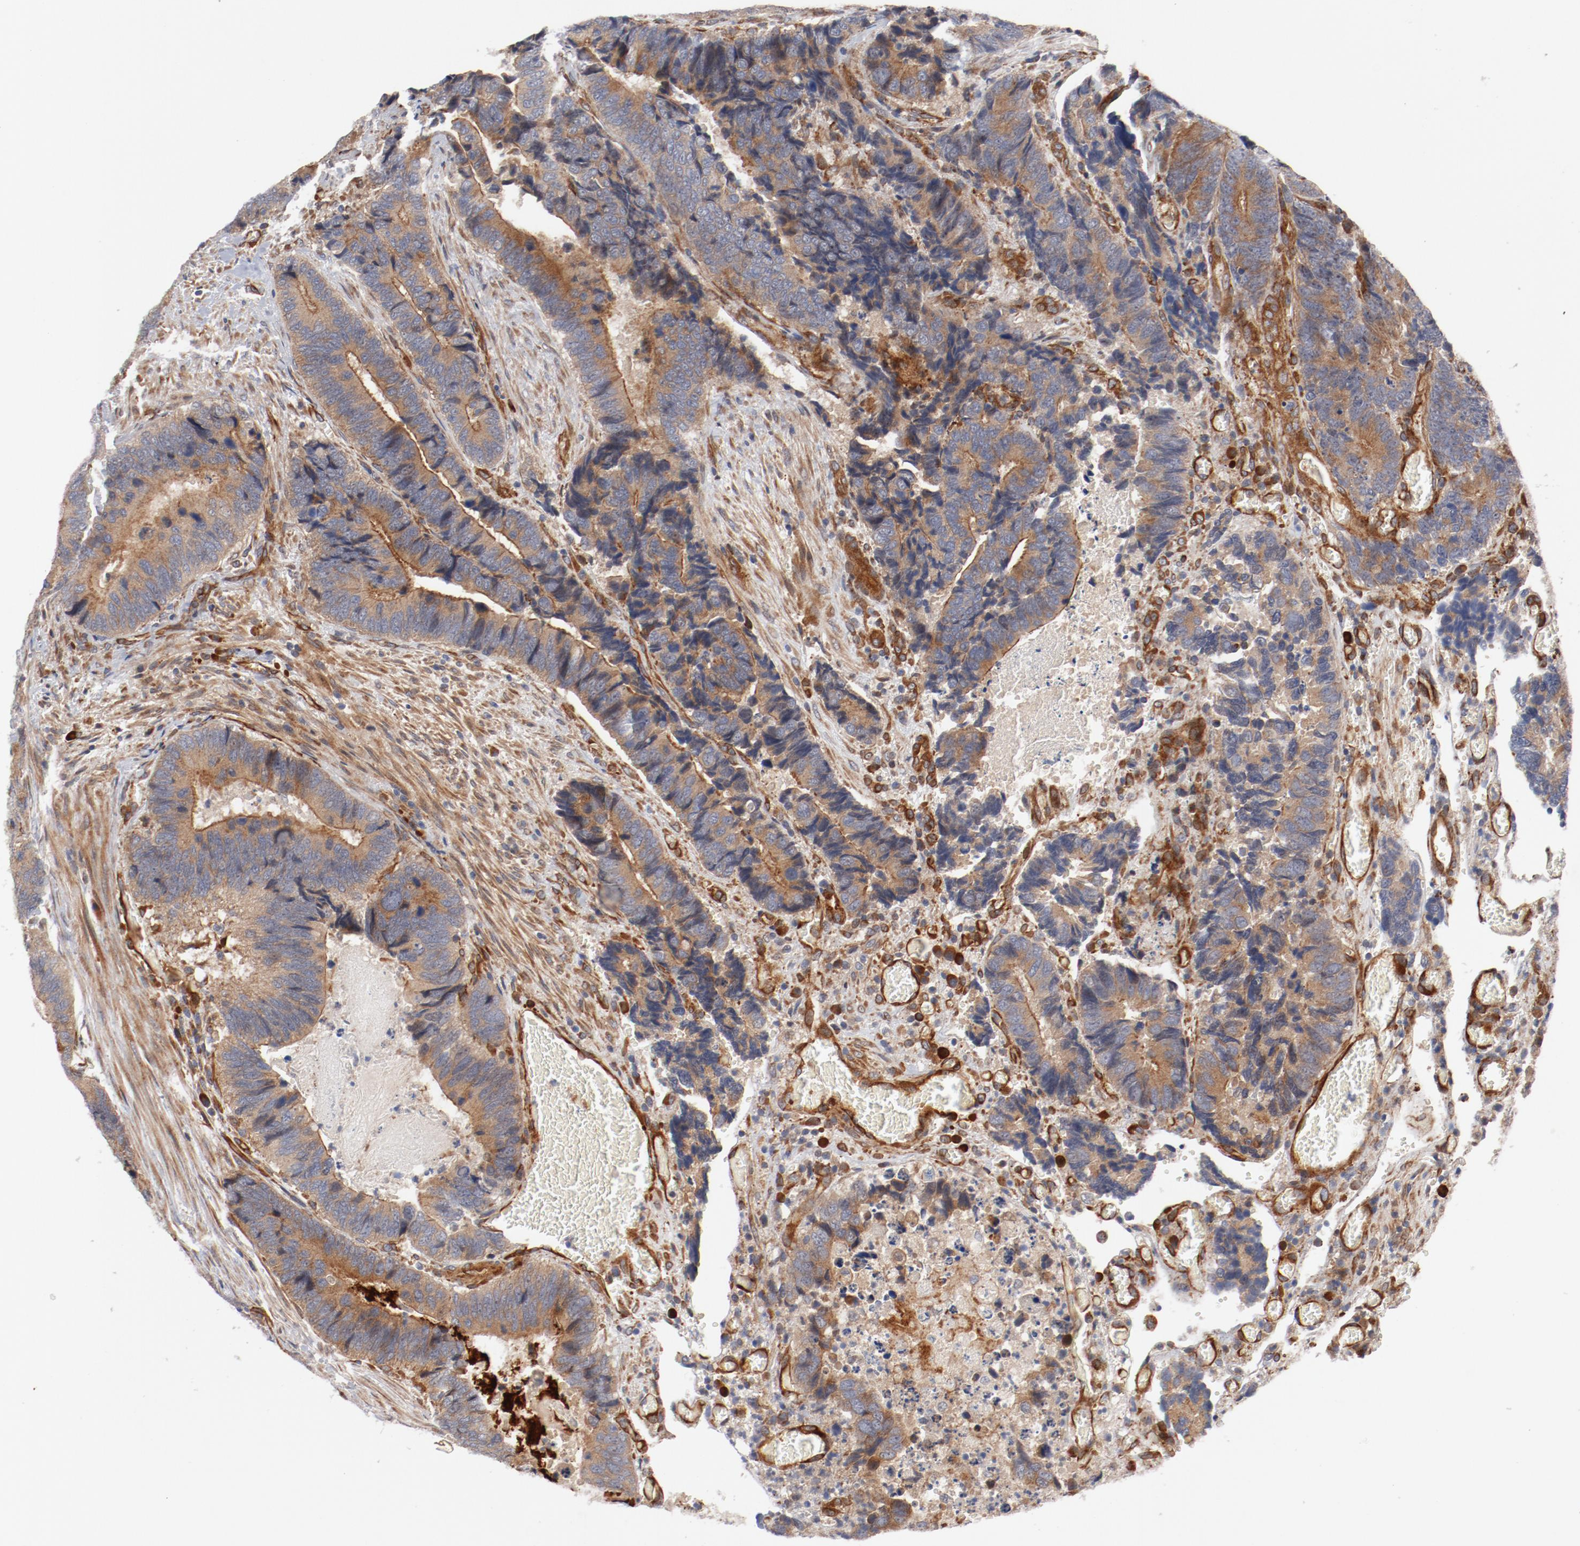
{"staining": {"intensity": "moderate", "quantity": ">75%", "location": "cytoplasmic/membranous"}, "tissue": "colorectal cancer", "cell_type": "Tumor cells", "image_type": "cancer", "snomed": [{"axis": "morphology", "description": "Adenocarcinoma, NOS"}, {"axis": "topography", "description": "Colon"}], "caption": "A micrograph showing moderate cytoplasmic/membranous expression in about >75% of tumor cells in colorectal cancer, as visualized by brown immunohistochemical staining.", "gene": "PITPNM2", "patient": {"sex": "male", "age": 72}}